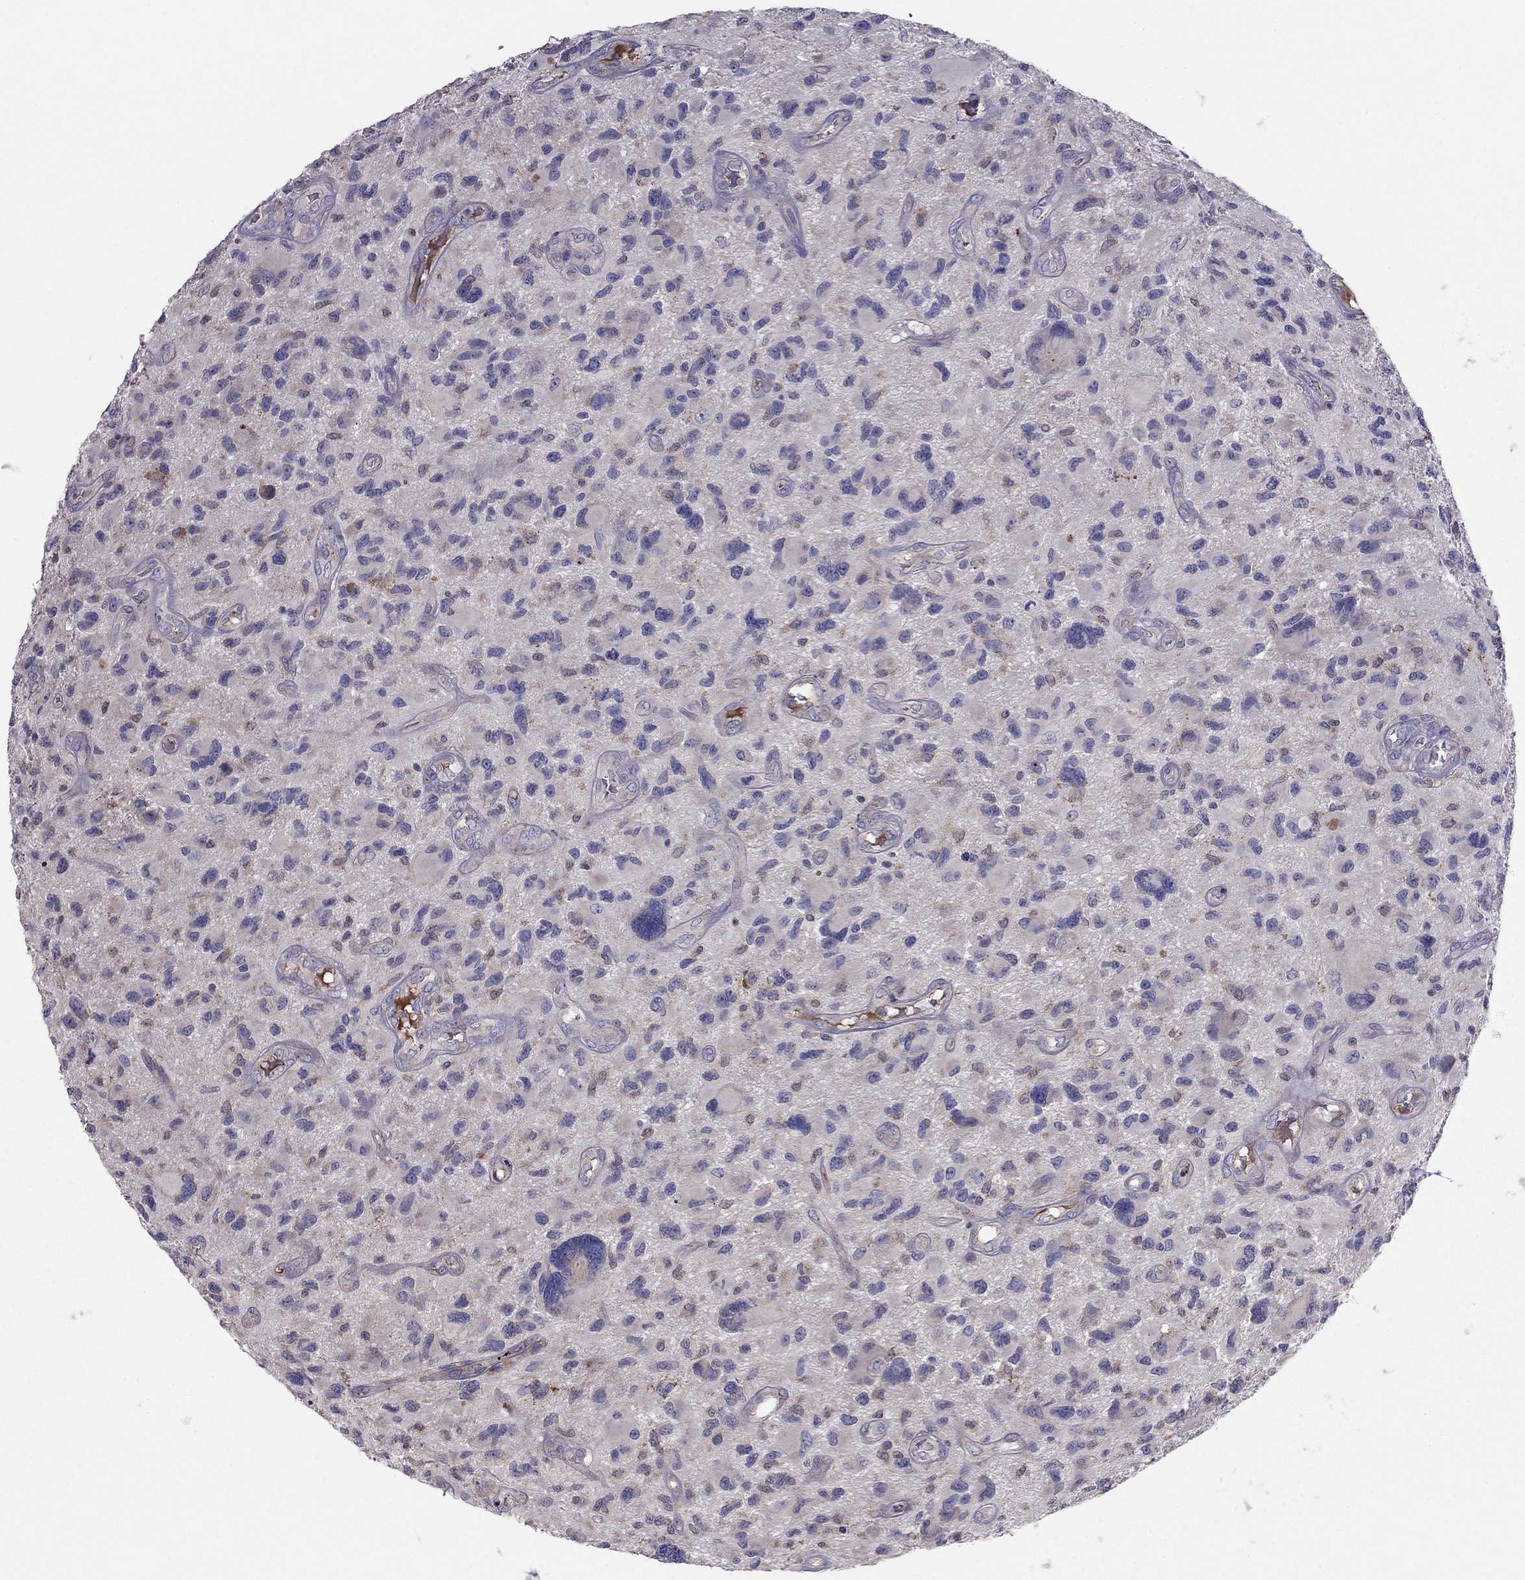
{"staining": {"intensity": "negative", "quantity": "none", "location": "none"}, "tissue": "glioma", "cell_type": "Tumor cells", "image_type": "cancer", "snomed": [{"axis": "morphology", "description": "Glioma, malignant, NOS"}, {"axis": "morphology", "description": "Glioma, malignant, High grade"}, {"axis": "topography", "description": "Brain"}], "caption": "Tumor cells show no significant protein positivity in glioma. The staining is performed using DAB brown chromogen with nuclei counter-stained in using hematoxylin.", "gene": "PIK3CG", "patient": {"sex": "female", "age": 71}}